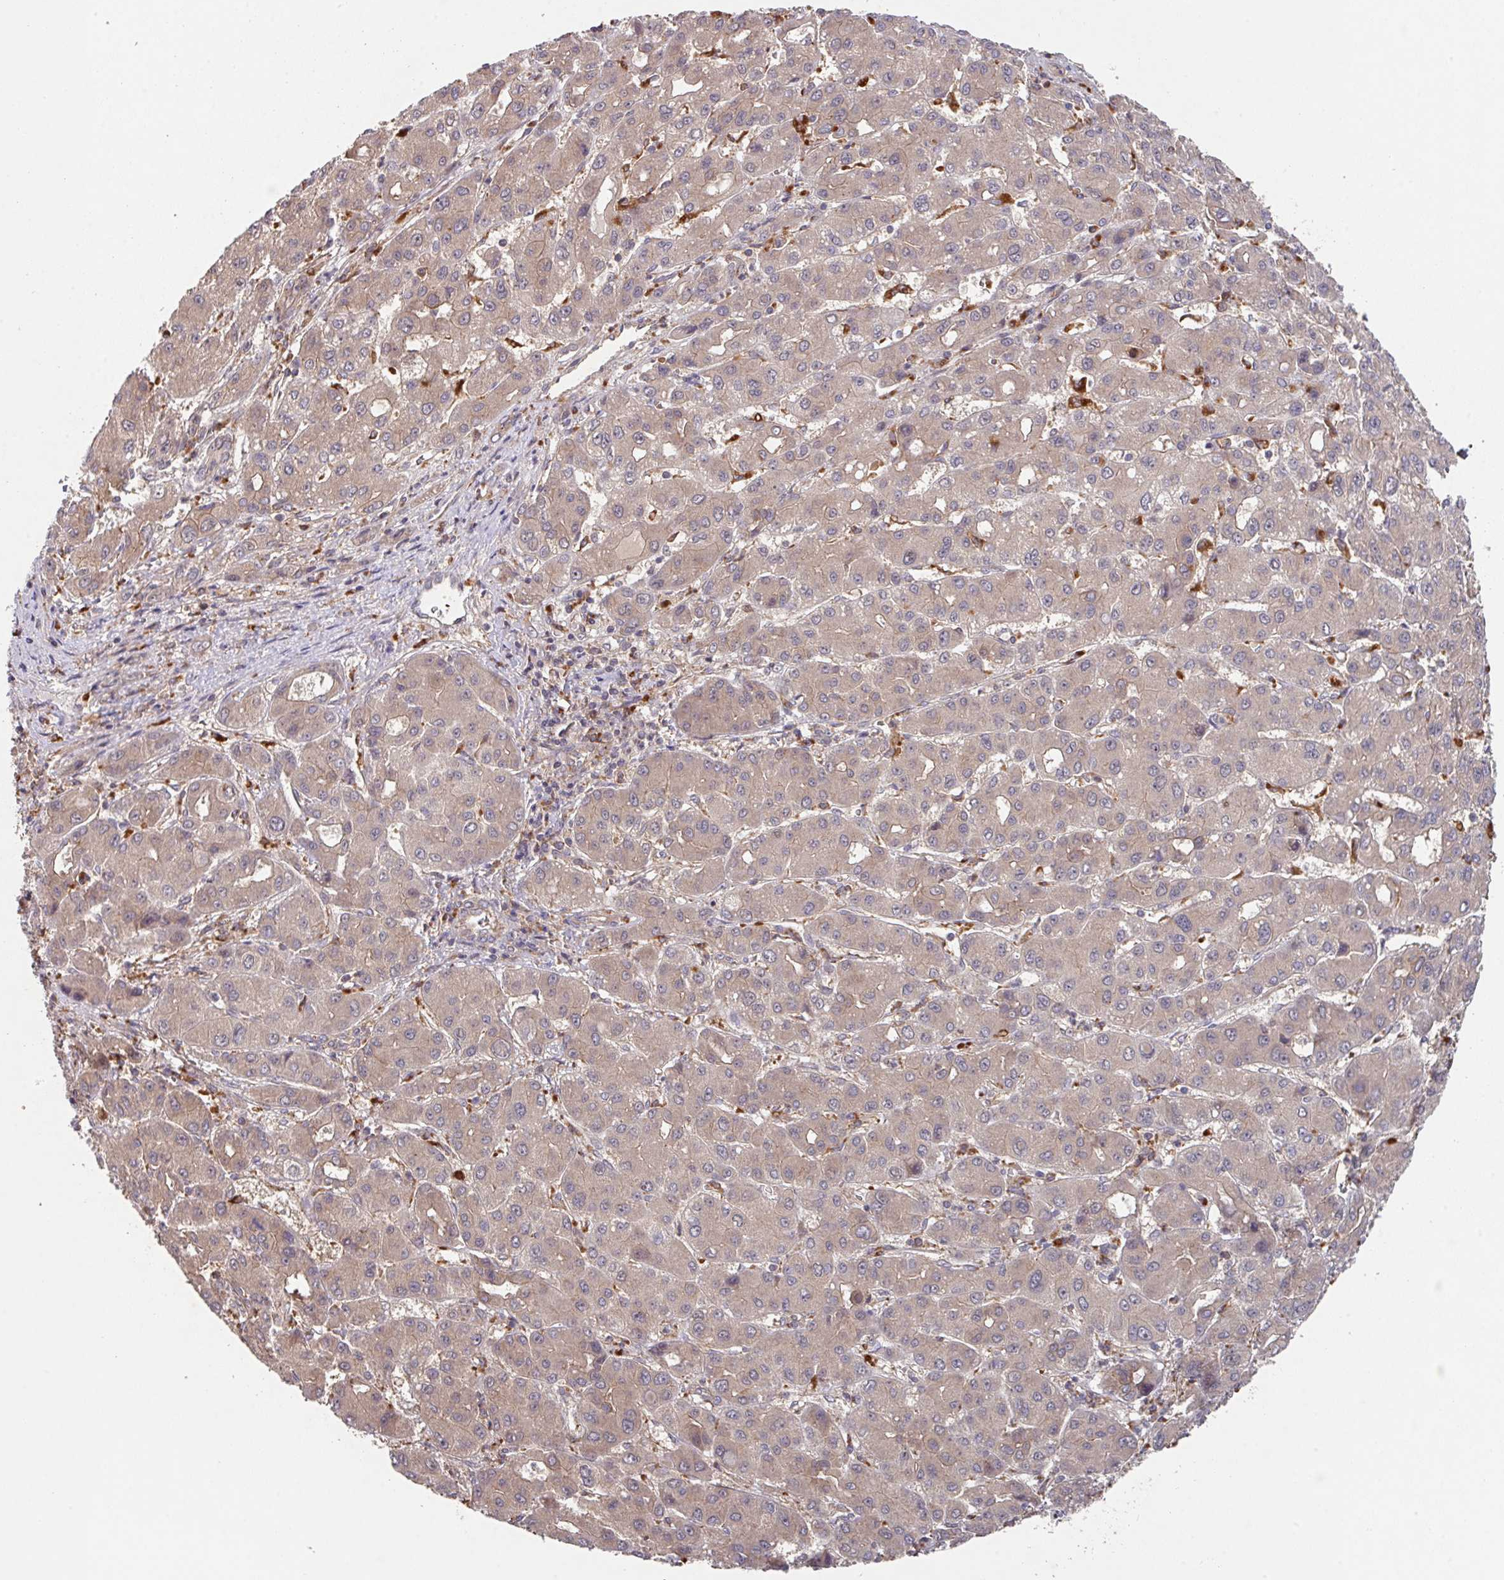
{"staining": {"intensity": "weak", "quantity": "25%-75%", "location": "cytoplasmic/membranous"}, "tissue": "liver cancer", "cell_type": "Tumor cells", "image_type": "cancer", "snomed": [{"axis": "morphology", "description": "Carcinoma, Hepatocellular, NOS"}, {"axis": "topography", "description": "Liver"}], "caption": "The immunohistochemical stain shows weak cytoplasmic/membranous staining in tumor cells of liver hepatocellular carcinoma tissue. (DAB (3,3'-diaminobenzidine) IHC with brightfield microscopy, high magnification).", "gene": "TRIM14", "patient": {"sex": "male", "age": 55}}